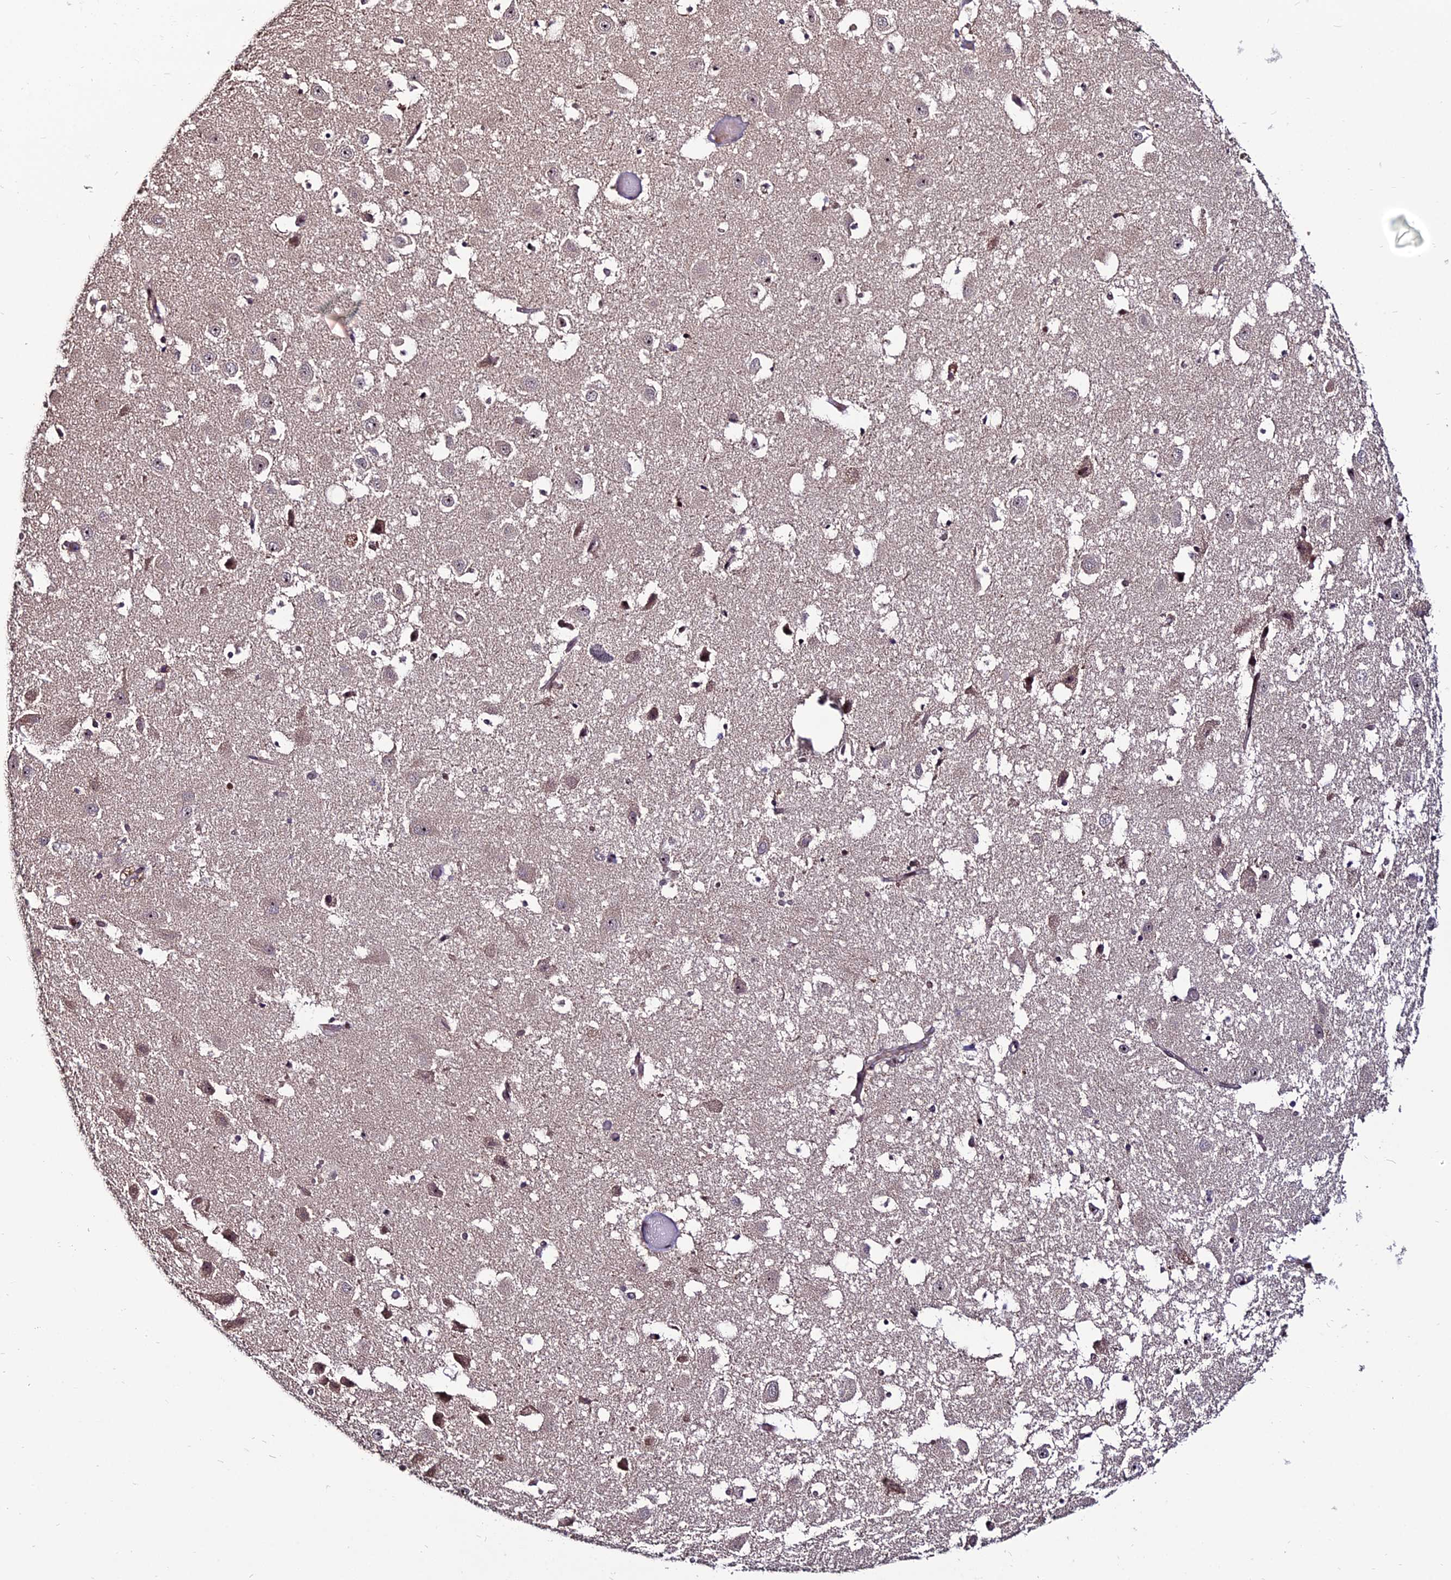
{"staining": {"intensity": "negative", "quantity": "none", "location": "none"}, "tissue": "hippocampus", "cell_type": "Glial cells", "image_type": "normal", "snomed": [{"axis": "morphology", "description": "Normal tissue, NOS"}, {"axis": "topography", "description": "Hippocampus"}], "caption": "Glial cells are negative for protein expression in unremarkable human hippocampus. (DAB immunohistochemistry with hematoxylin counter stain).", "gene": "CIB3", "patient": {"sex": "female", "age": 52}}